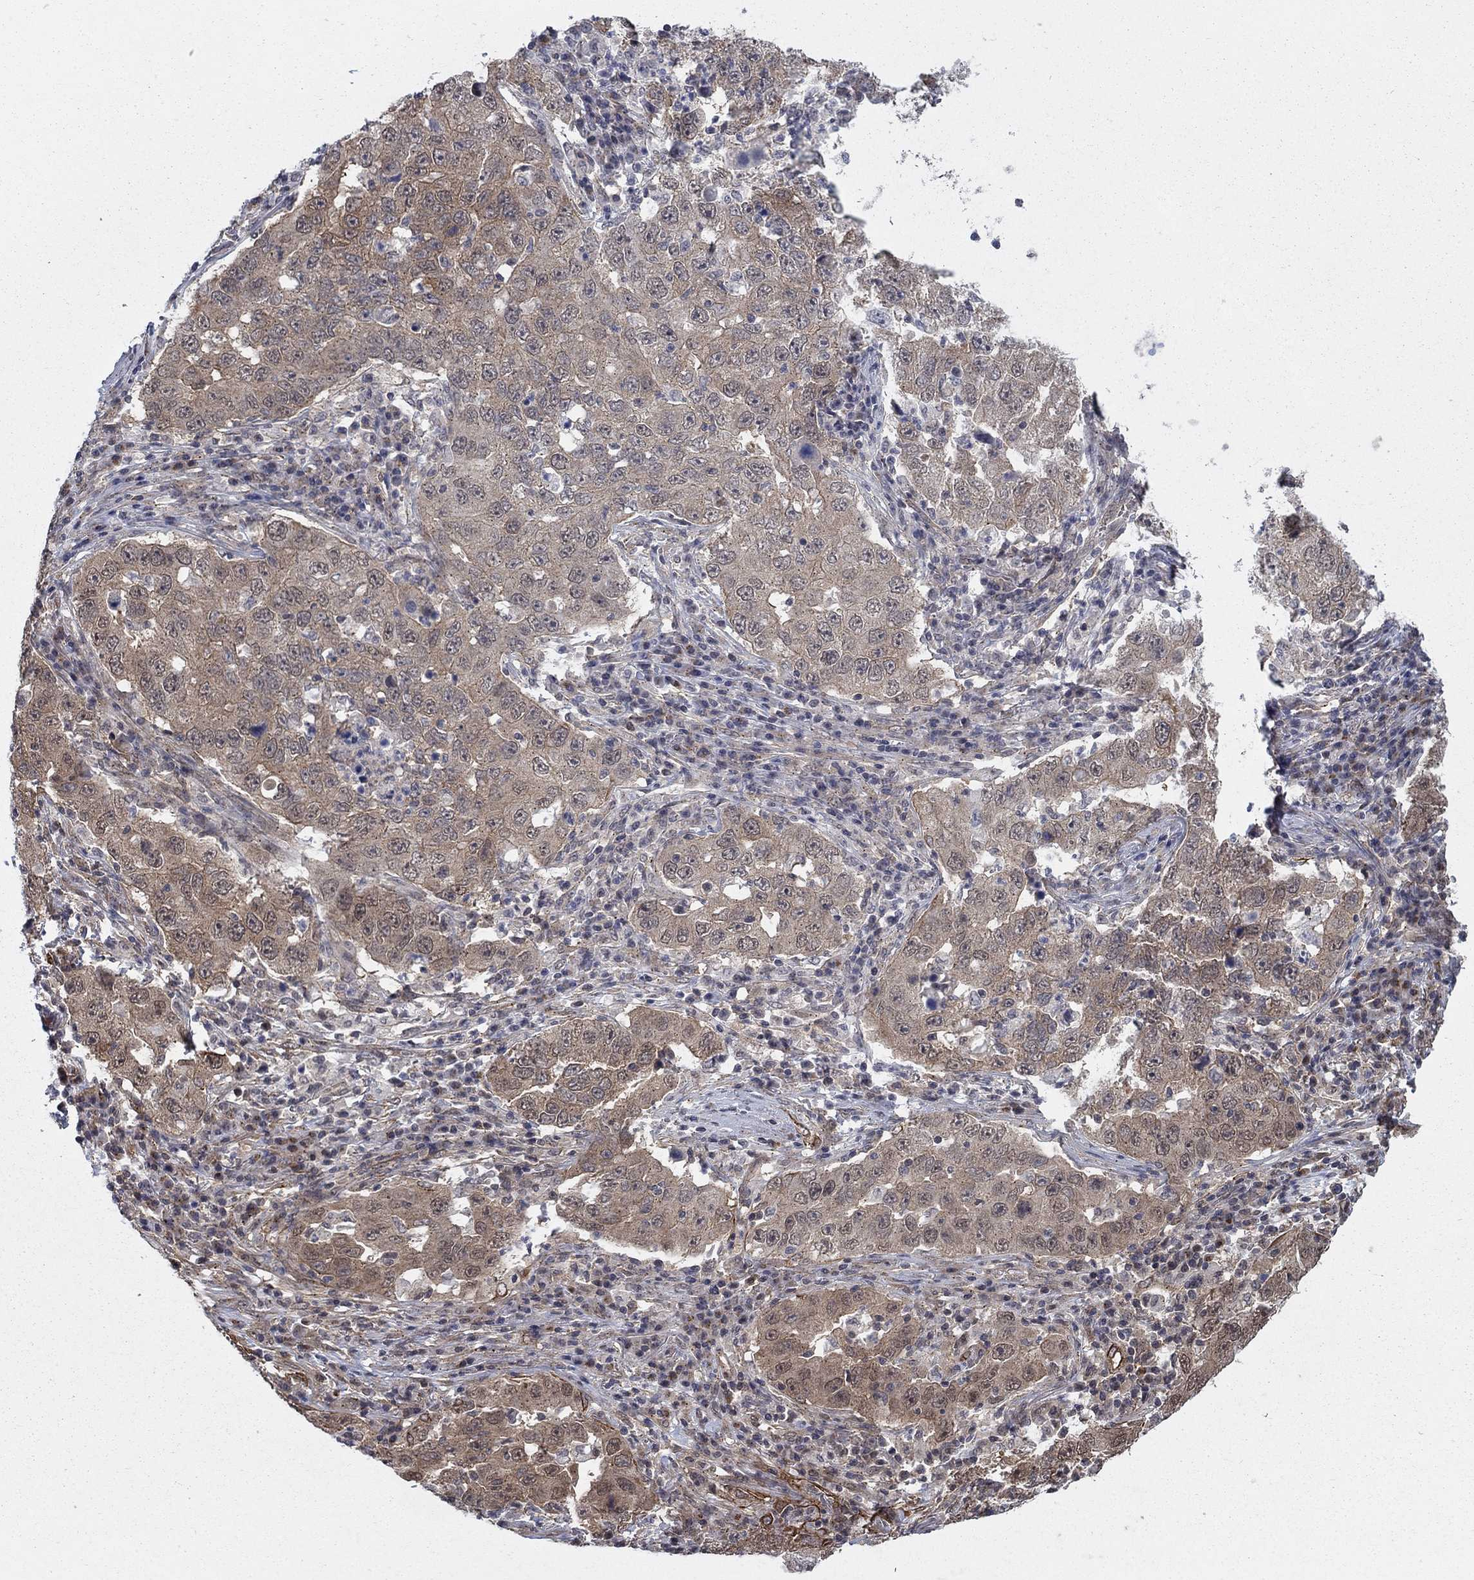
{"staining": {"intensity": "moderate", "quantity": "25%-75%", "location": "cytoplasmic/membranous"}, "tissue": "lung cancer", "cell_type": "Tumor cells", "image_type": "cancer", "snomed": [{"axis": "morphology", "description": "Adenocarcinoma, NOS"}, {"axis": "topography", "description": "Lung"}], "caption": "DAB (3,3'-diaminobenzidine) immunohistochemical staining of human lung cancer displays moderate cytoplasmic/membranous protein positivity in about 25%-75% of tumor cells. The protein is stained brown, and the nuclei are stained in blue (DAB (3,3'-diaminobenzidine) IHC with brightfield microscopy, high magnification).", "gene": "SH3RF1", "patient": {"sex": "male", "age": 73}}